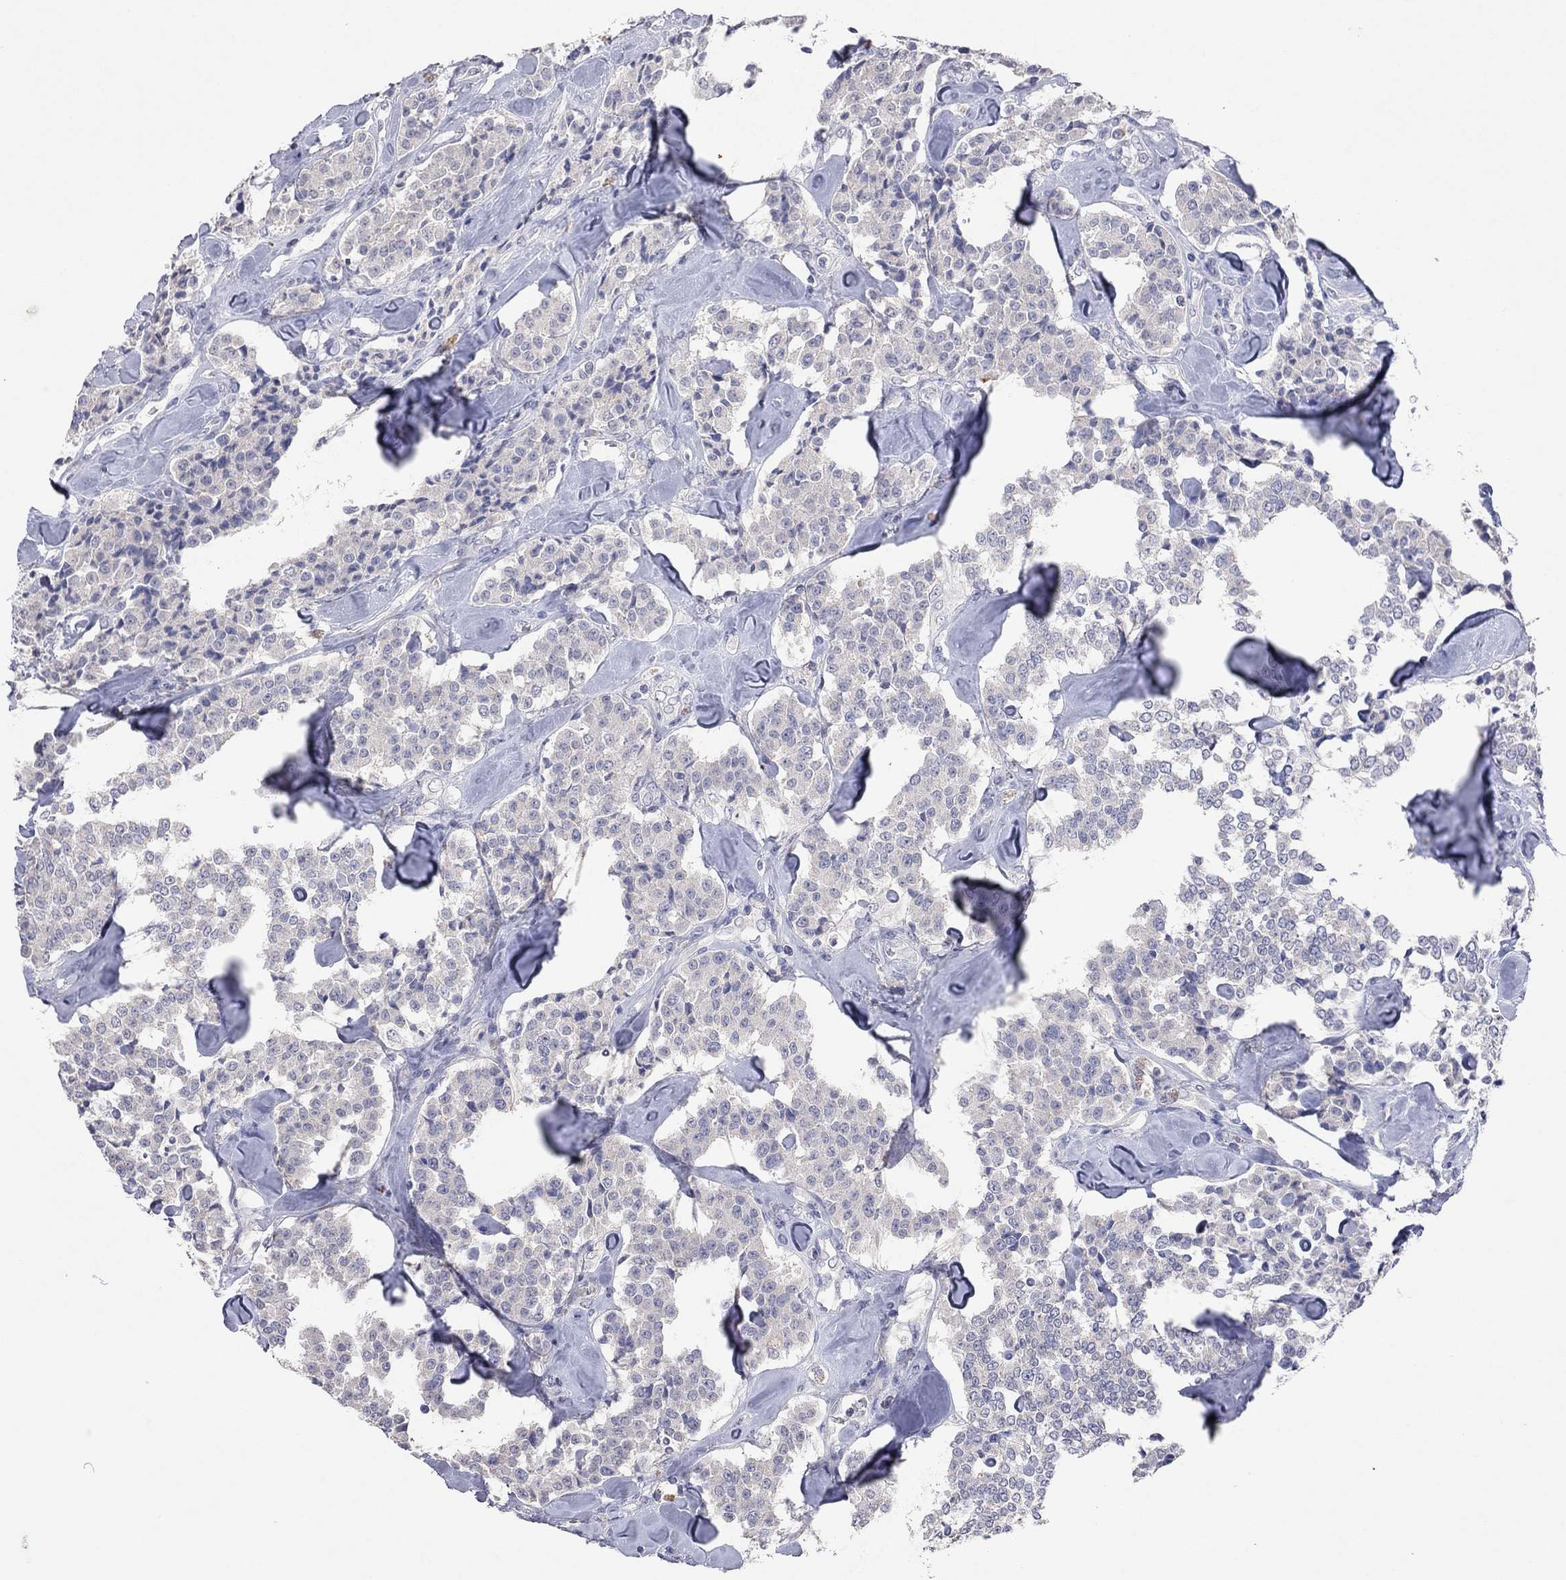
{"staining": {"intensity": "negative", "quantity": "none", "location": "none"}, "tissue": "carcinoid", "cell_type": "Tumor cells", "image_type": "cancer", "snomed": [{"axis": "morphology", "description": "Carcinoid, malignant, NOS"}, {"axis": "topography", "description": "Pancreas"}], "caption": "Human carcinoid stained for a protein using immunohistochemistry exhibits no positivity in tumor cells.", "gene": "MMP13", "patient": {"sex": "male", "age": 41}}